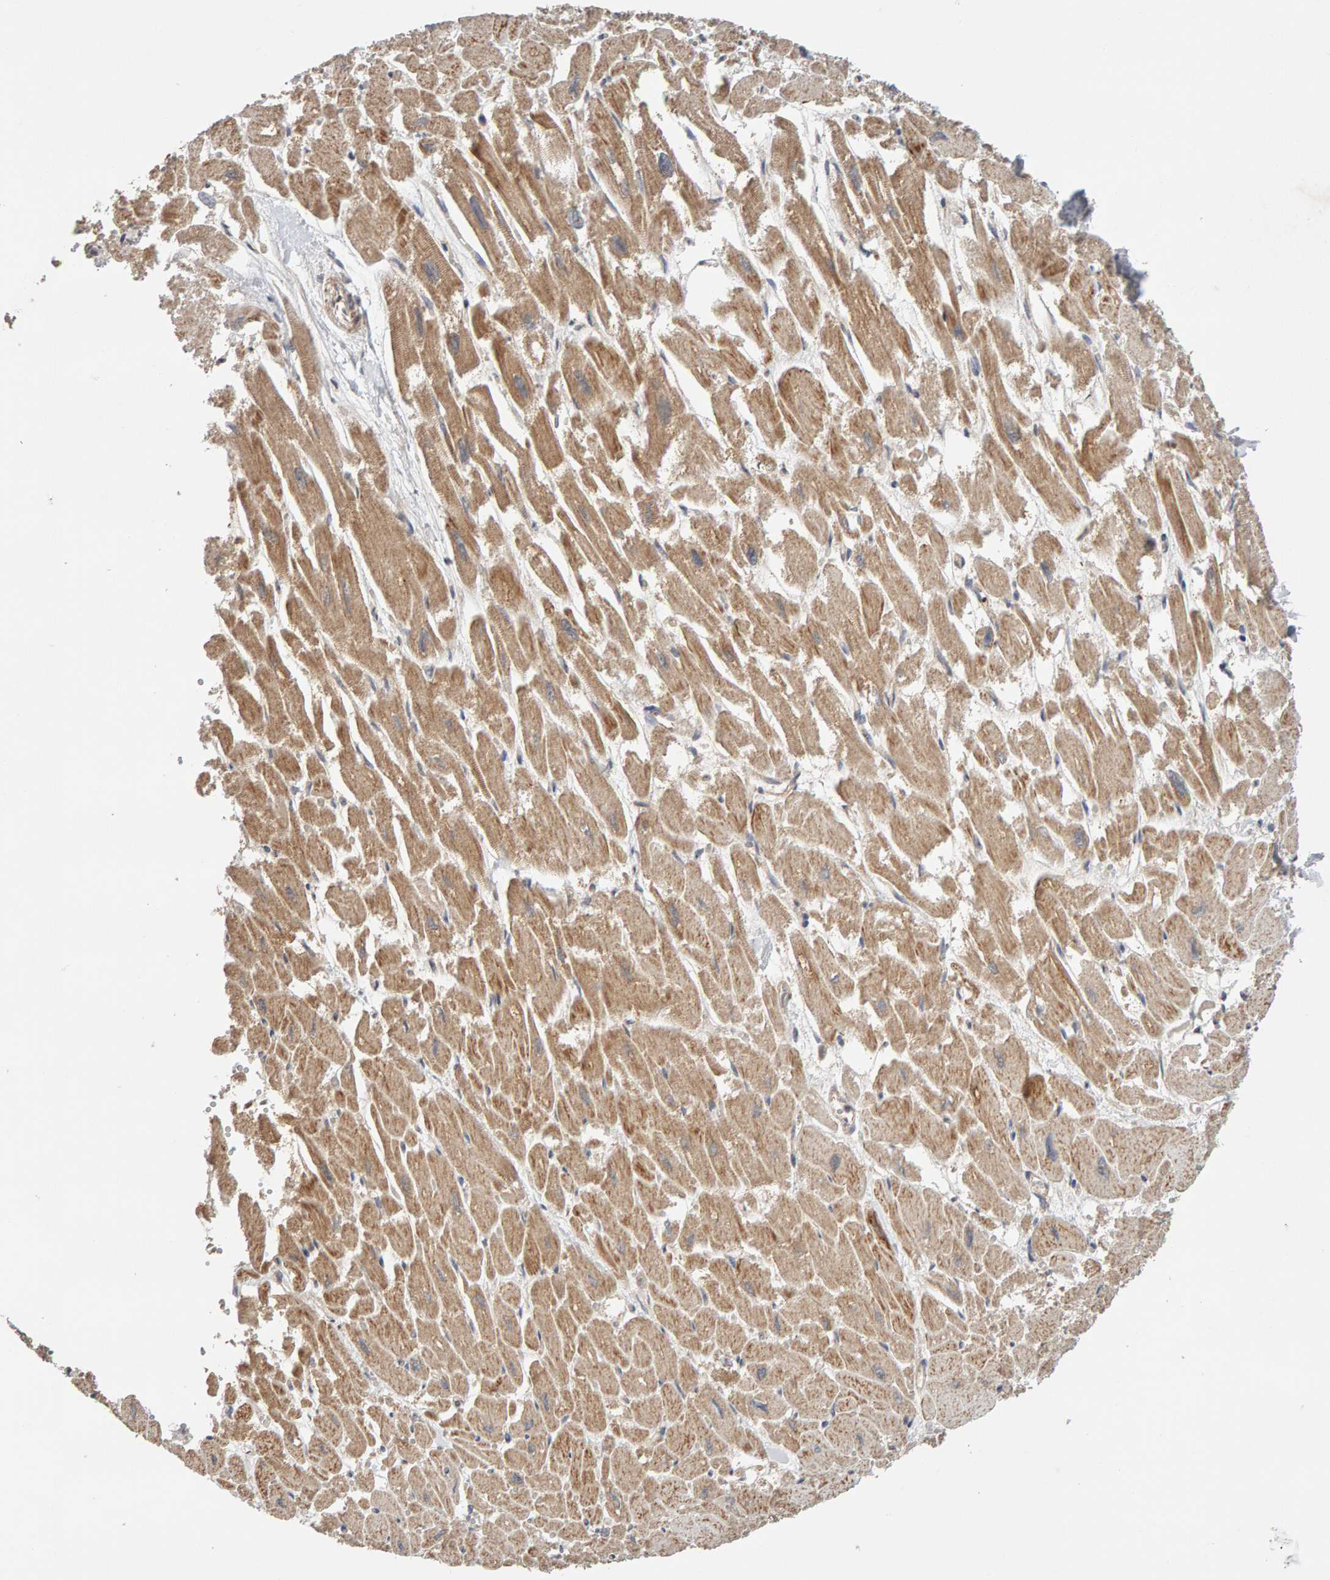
{"staining": {"intensity": "moderate", "quantity": ">75%", "location": "cytoplasmic/membranous"}, "tissue": "heart muscle", "cell_type": "Cardiomyocytes", "image_type": "normal", "snomed": [{"axis": "morphology", "description": "Normal tissue, NOS"}, {"axis": "topography", "description": "Heart"}], "caption": "This histopathology image shows IHC staining of unremarkable heart muscle, with medium moderate cytoplasmic/membranous staining in about >75% of cardiomyocytes.", "gene": "DNAJC7", "patient": {"sex": "male", "age": 54}}